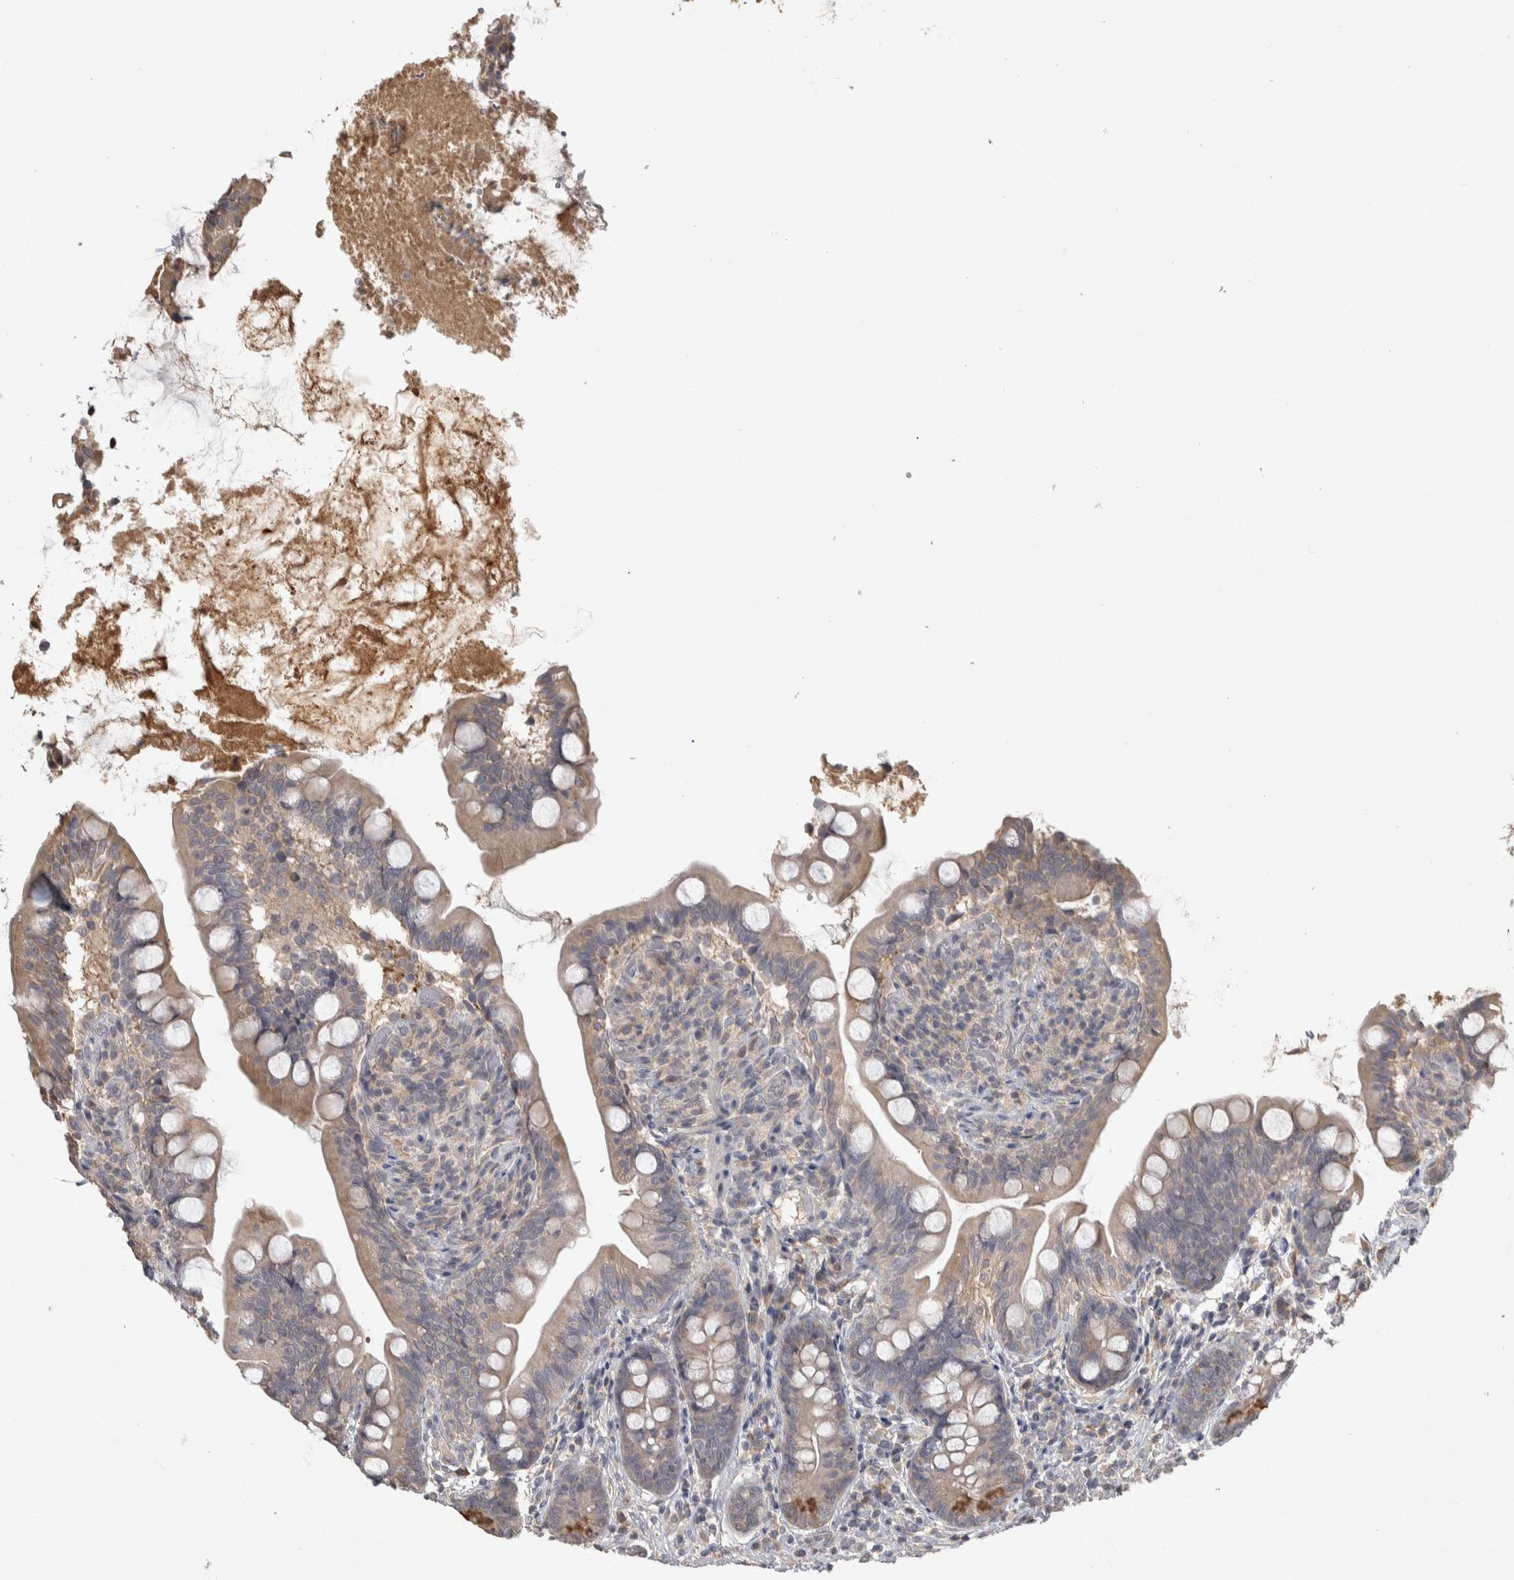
{"staining": {"intensity": "weak", "quantity": ">75%", "location": "cytoplasmic/membranous"}, "tissue": "small intestine", "cell_type": "Glandular cells", "image_type": "normal", "snomed": [{"axis": "morphology", "description": "Normal tissue, NOS"}, {"axis": "topography", "description": "Small intestine"}], "caption": "Immunohistochemical staining of normal human small intestine exhibits >75% levels of weak cytoplasmic/membranous protein positivity in approximately >75% of glandular cells. (Stains: DAB in brown, nuclei in blue, Microscopy: brightfield microscopy at high magnification).", "gene": "EIF3H", "patient": {"sex": "female", "age": 56}}